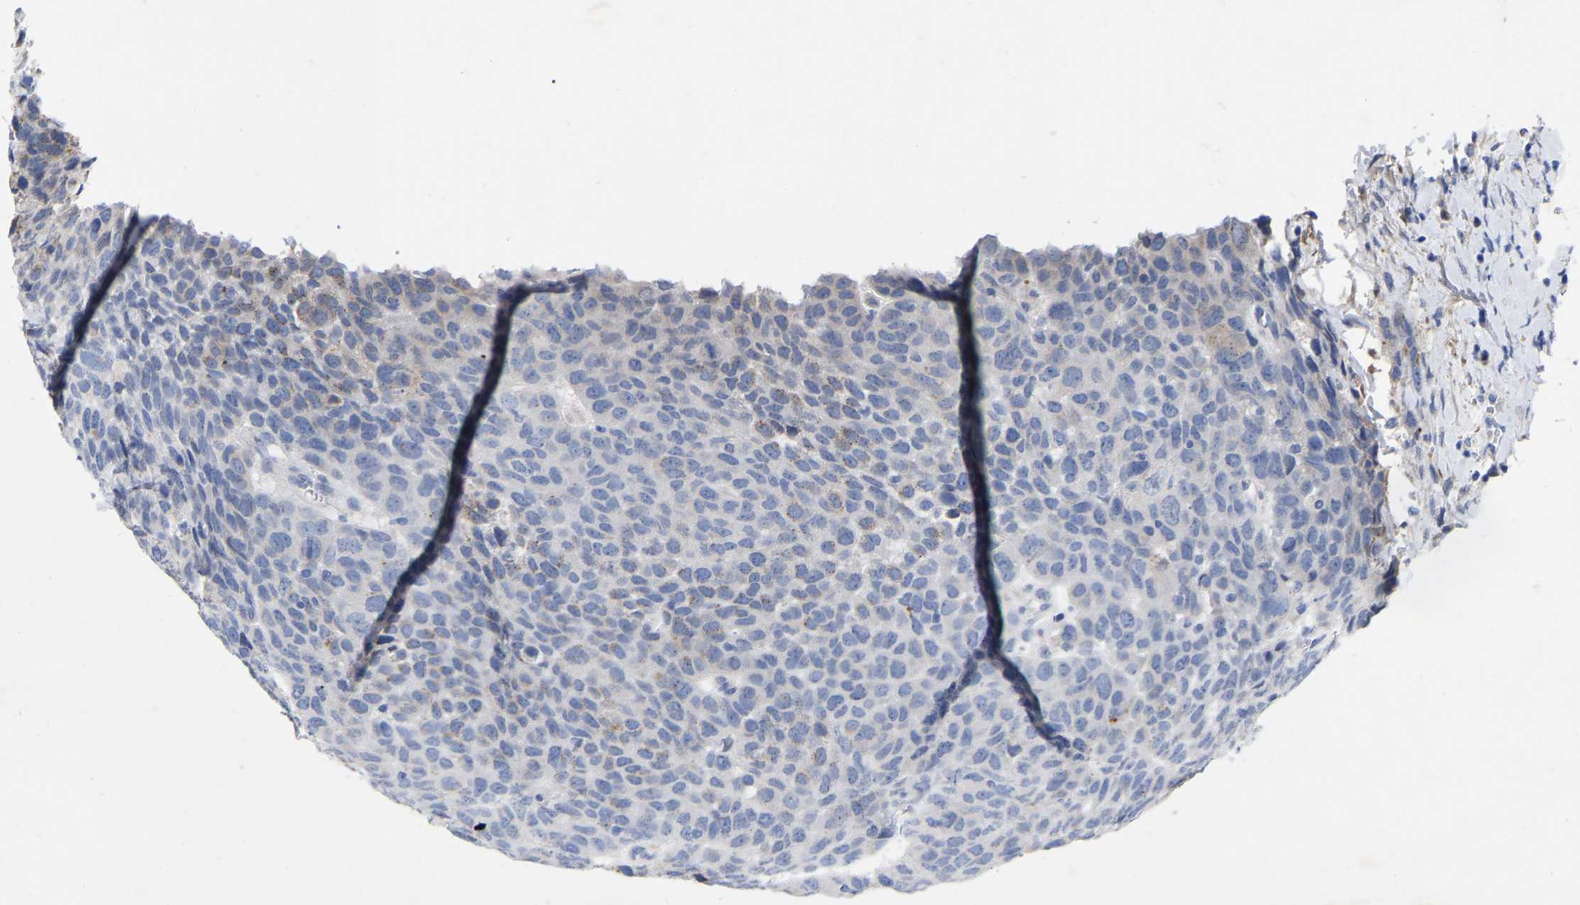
{"staining": {"intensity": "negative", "quantity": "none", "location": "none"}, "tissue": "head and neck cancer", "cell_type": "Tumor cells", "image_type": "cancer", "snomed": [{"axis": "morphology", "description": "Squamous cell carcinoma, NOS"}, {"axis": "topography", "description": "Head-Neck"}], "caption": "This photomicrograph is of head and neck cancer stained with immunohistochemistry to label a protein in brown with the nuclei are counter-stained blue. There is no expression in tumor cells.", "gene": "STRIP2", "patient": {"sex": "male", "age": 66}}